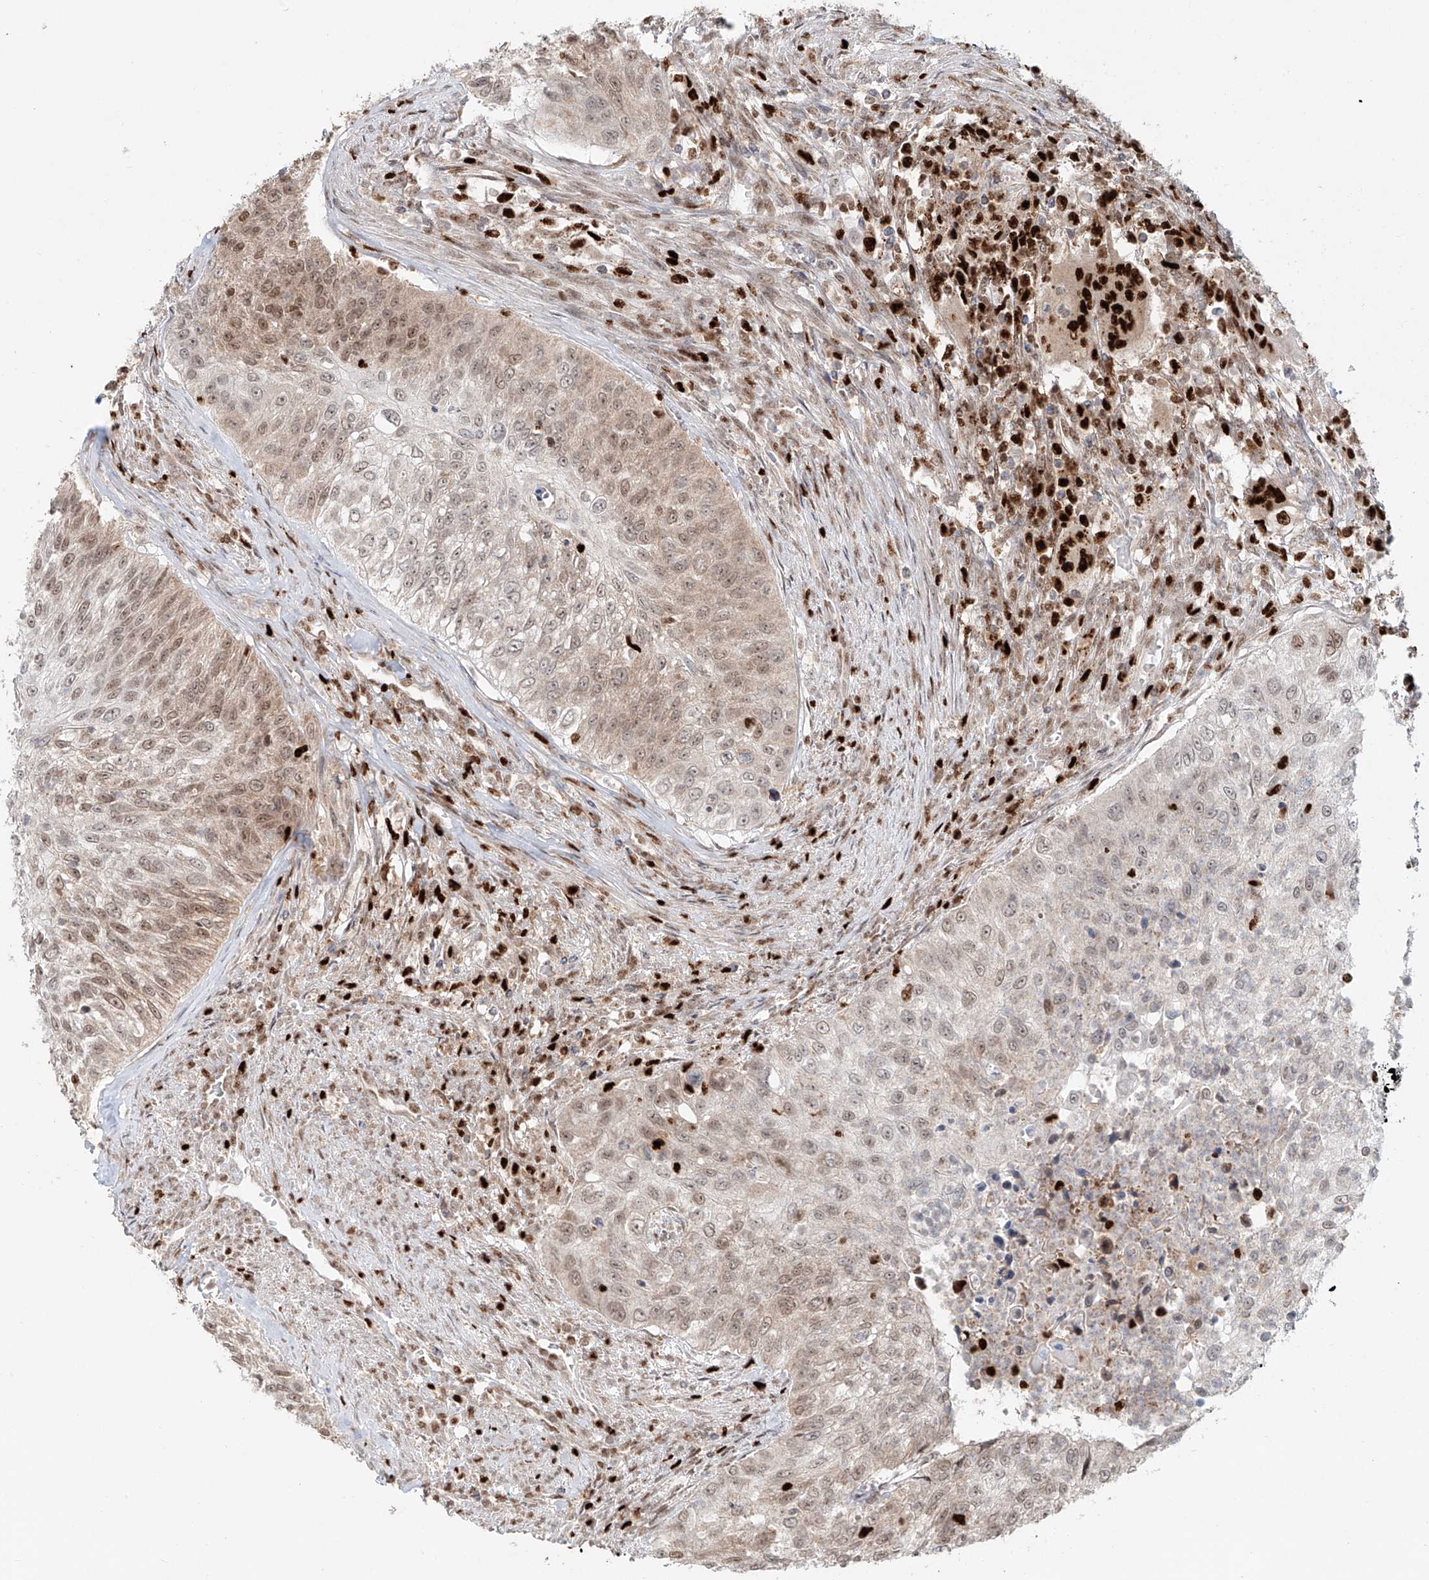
{"staining": {"intensity": "weak", "quantity": "25%-75%", "location": "cytoplasmic/membranous,nuclear"}, "tissue": "urothelial cancer", "cell_type": "Tumor cells", "image_type": "cancer", "snomed": [{"axis": "morphology", "description": "Urothelial carcinoma, High grade"}, {"axis": "topography", "description": "Urinary bladder"}], "caption": "Immunohistochemical staining of high-grade urothelial carcinoma demonstrates low levels of weak cytoplasmic/membranous and nuclear expression in about 25%-75% of tumor cells.", "gene": "DZIP1L", "patient": {"sex": "female", "age": 60}}